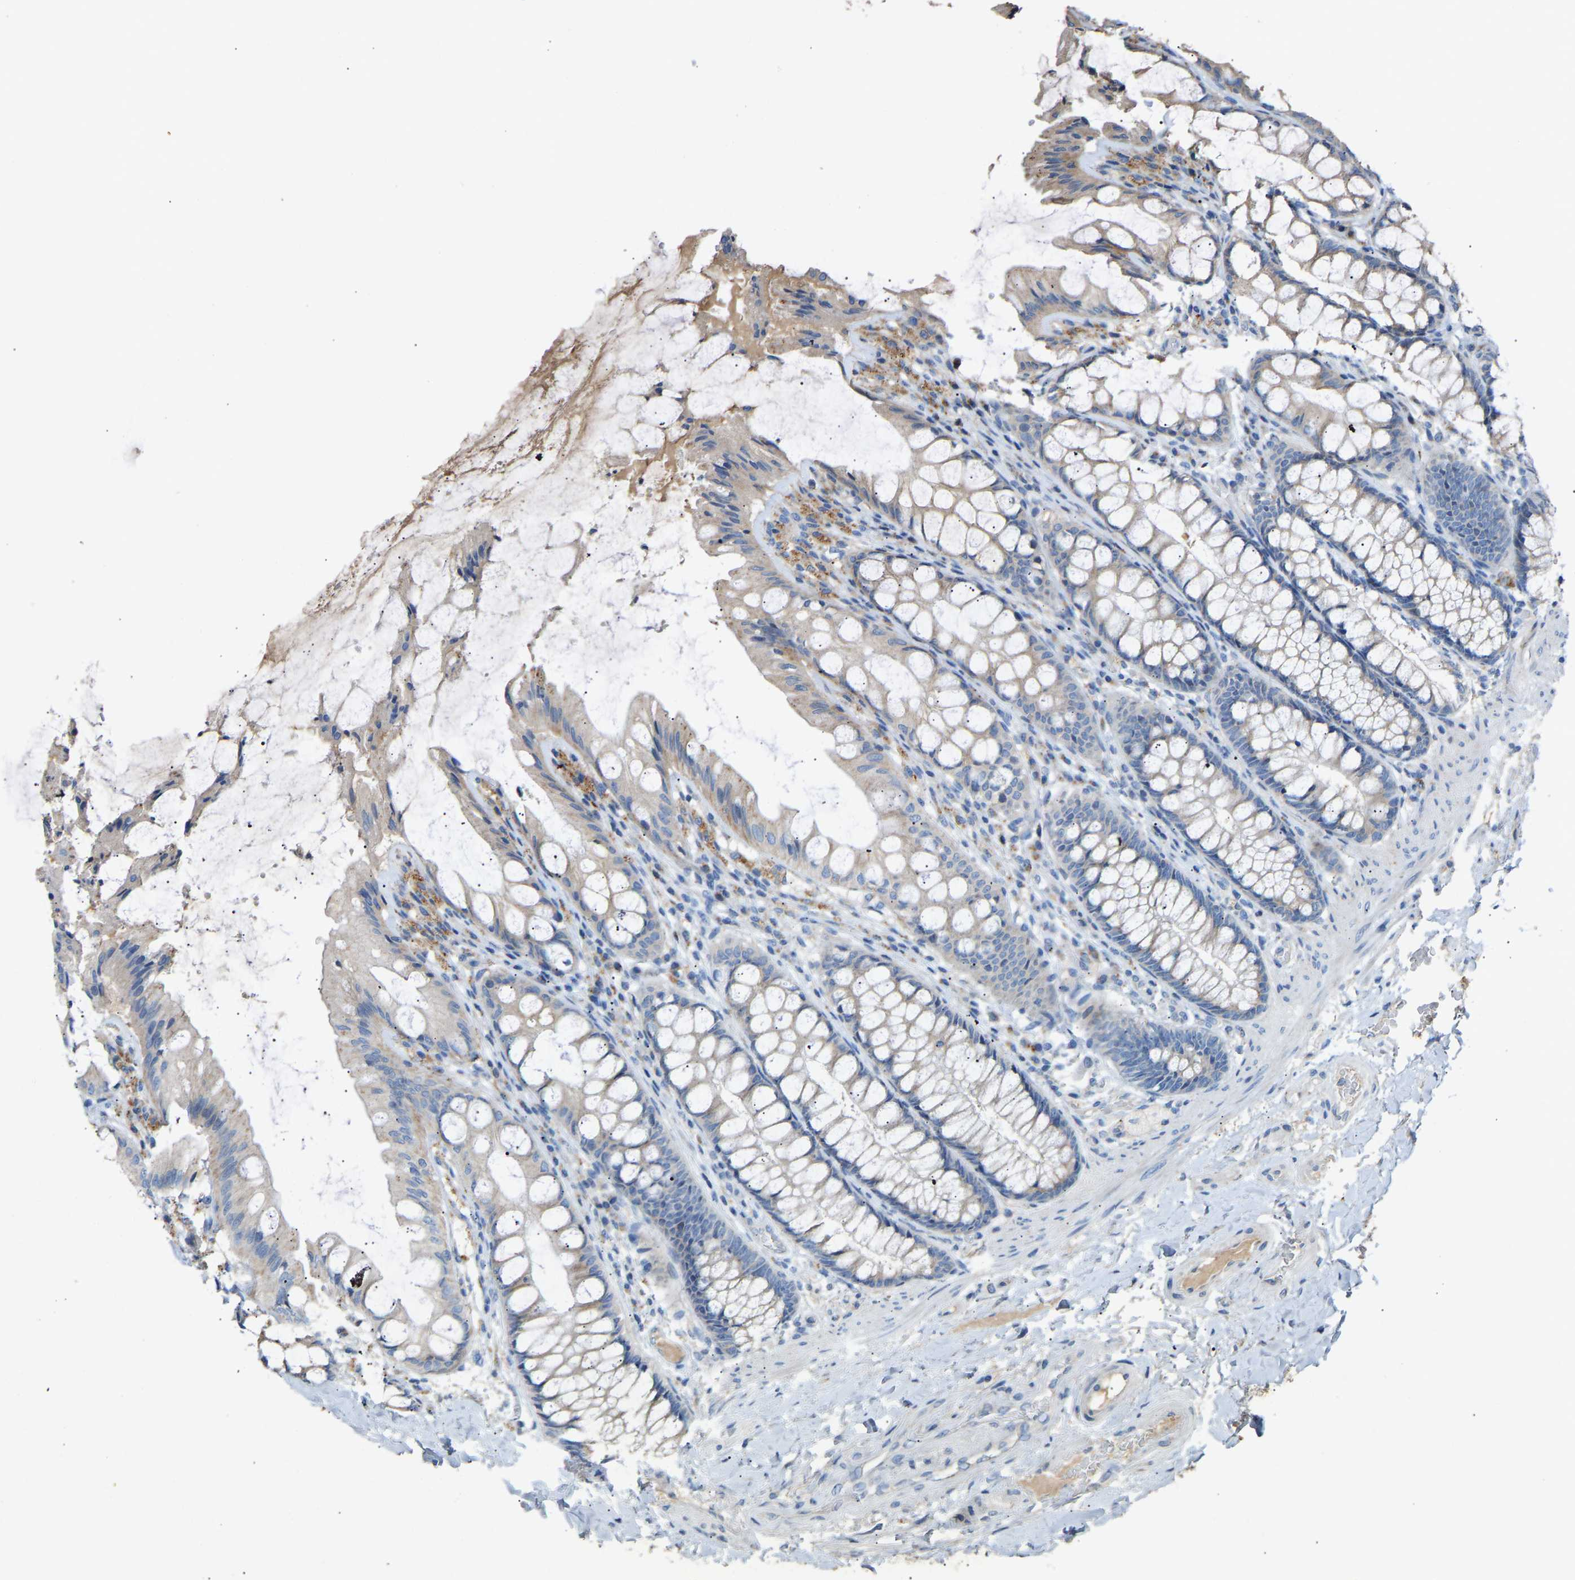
{"staining": {"intensity": "negative", "quantity": "none", "location": "none"}, "tissue": "colon", "cell_type": "Endothelial cells", "image_type": "normal", "snomed": [{"axis": "morphology", "description": "Normal tissue, NOS"}, {"axis": "topography", "description": "Colon"}], "caption": "This is an immunohistochemistry (IHC) micrograph of unremarkable human colon. There is no positivity in endothelial cells.", "gene": "RGP1", "patient": {"sex": "male", "age": 47}}